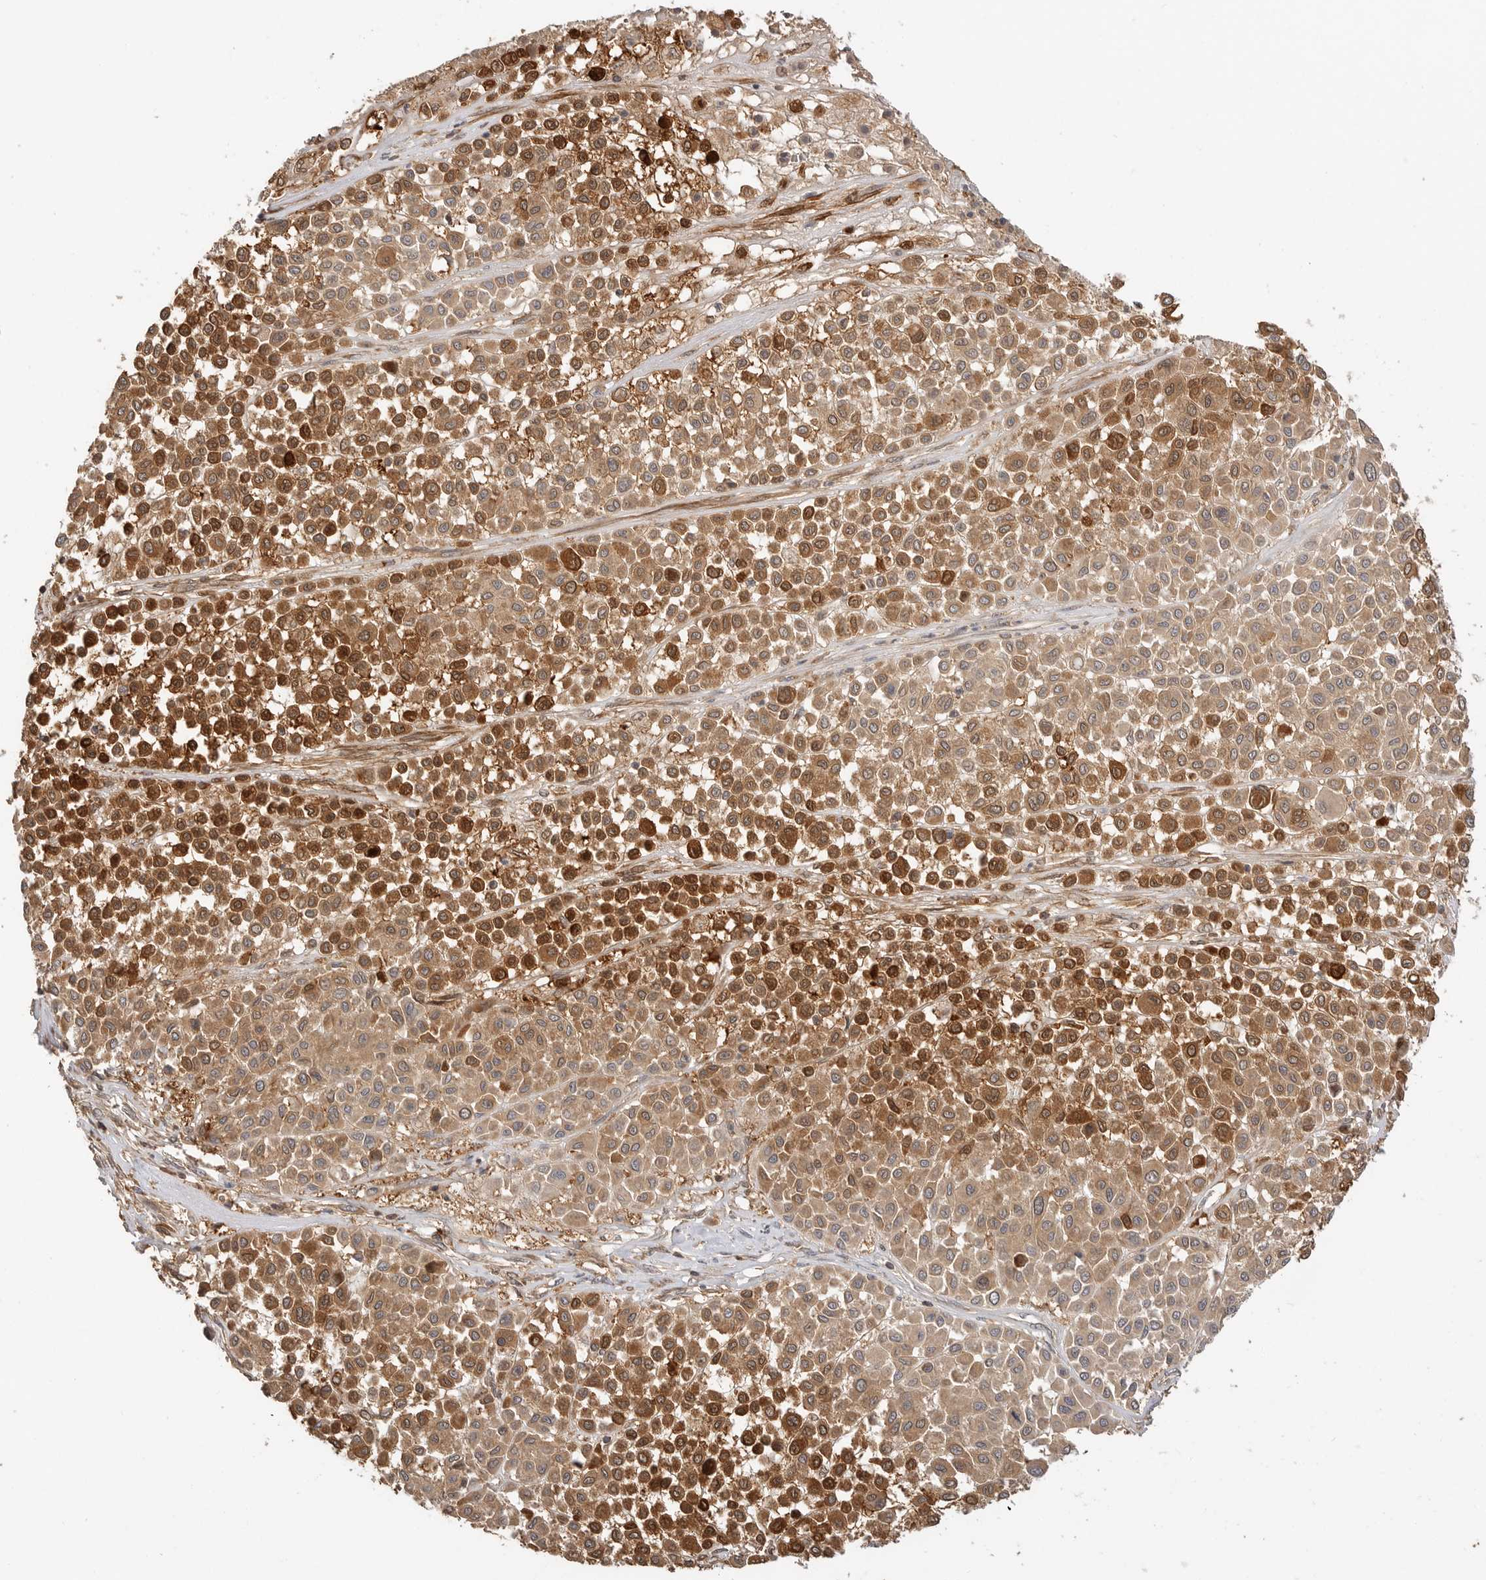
{"staining": {"intensity": "moderate", "quantity": ">75%", "location": "cytoplasmic/membranous"}, "tissue": "melanoma", "cell_type": "Tumor cells", "image_type": "cancer", "snomed": [{"axis": "morphology", "description": "Malignant melanoma, Metastatic site"}, {"axis": "topography", "description": "Soft tissue"}], "caption": "High-power microscopy captured an immunohistochemistry histopathology image of malignant melanoma (metastatic site), revealing moderate cytoplasmic/membranous staining in approximately >75% of tumor cells.", "gene": "CLDN12", "patient": {"sex": "male", "age": 41}}